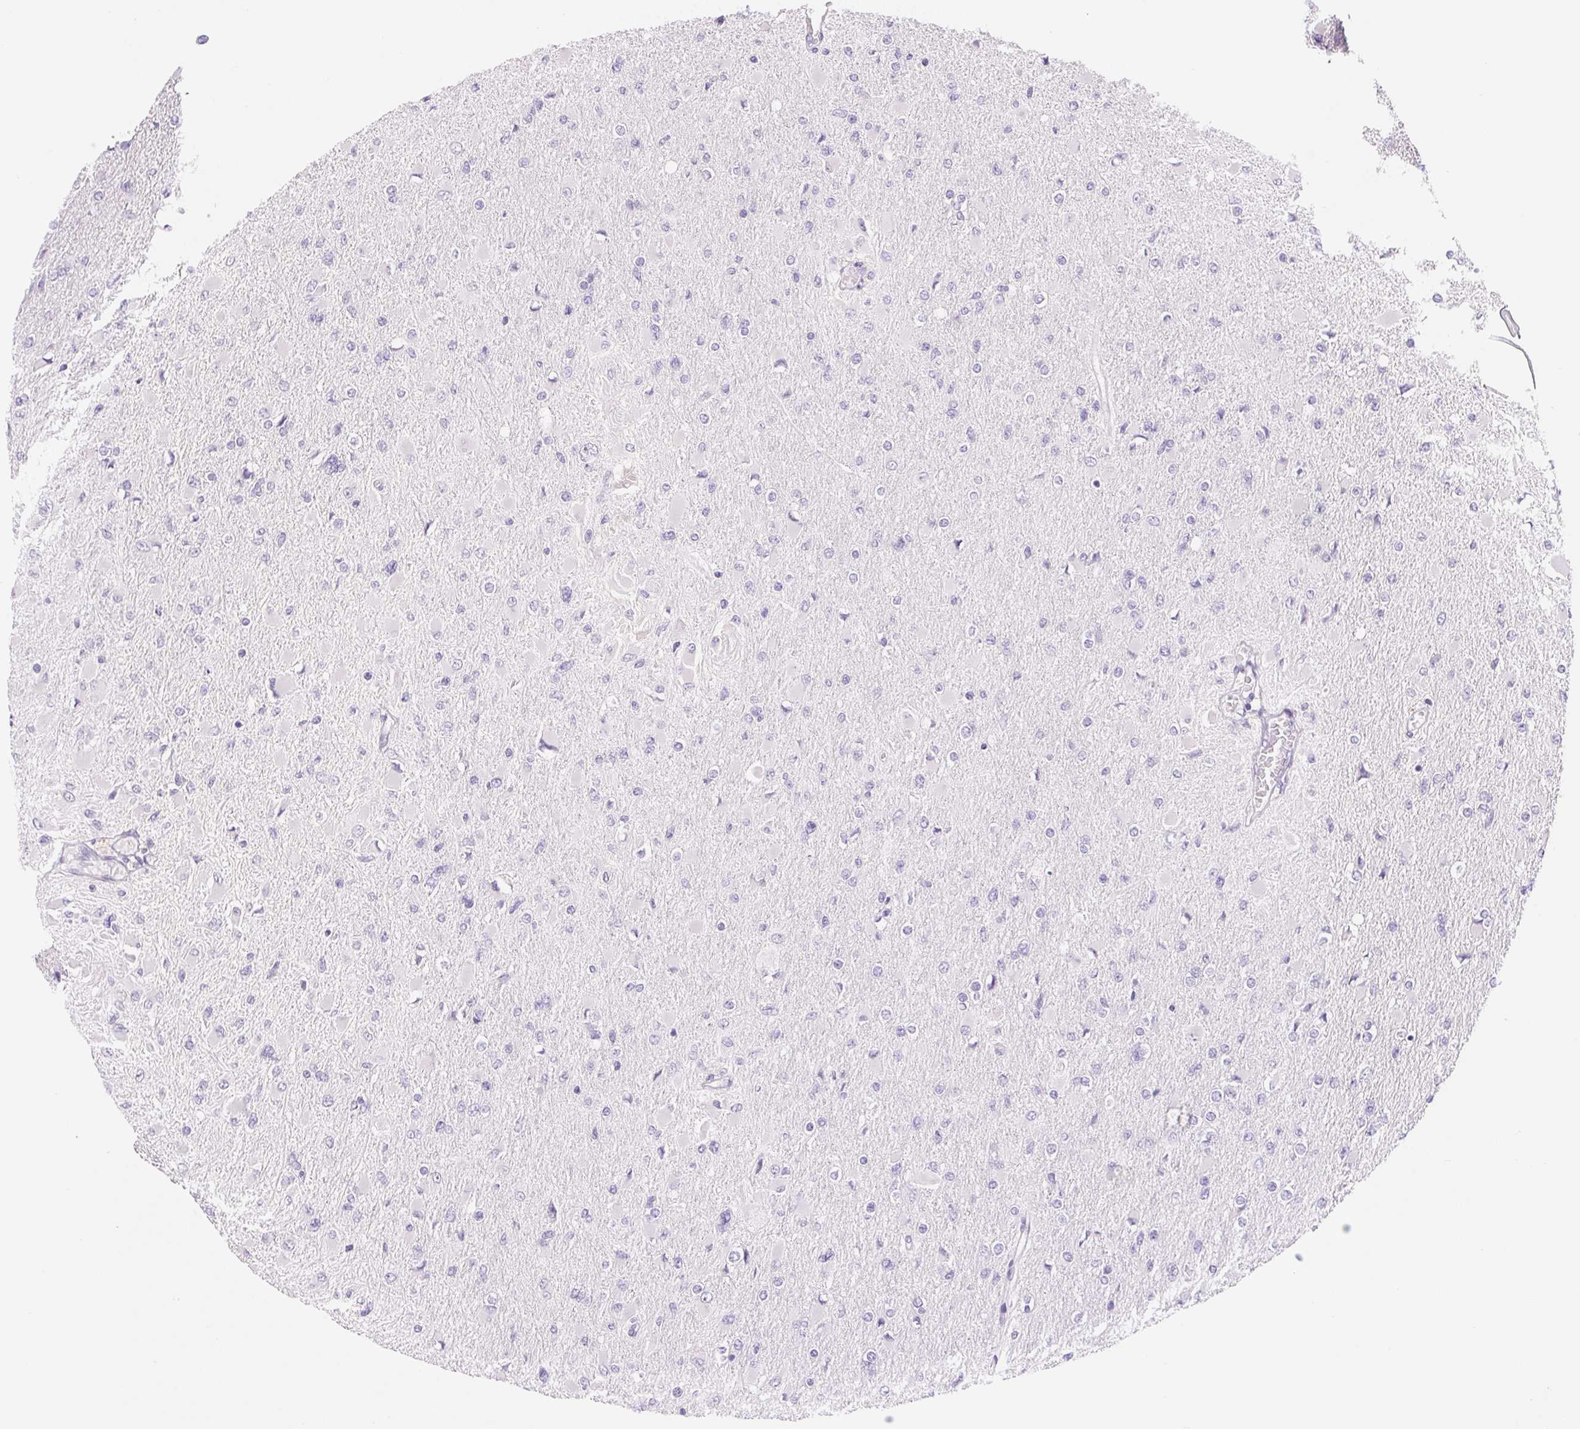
{"staining": {"intensity": "negative", "quantity": "none", "location": "none"}, "tissue": "glioma", "cell_type": "Tumor cells", "image_type": "cancer", "snomed": [{"axis": "morphology", "description": "Glioma, malignant, High grade"}, {"axis": "topography", "description": "Cerebral cortex"}], "caption": "Tumor cells are negative for protein expression in human glioma. (DAB (3,3'-diaminobenzidine) IHC visualized using brightfield microscopy, high magnification).", "gene": "ASGR2", "patient": {"sex": "female", "age": 36}}